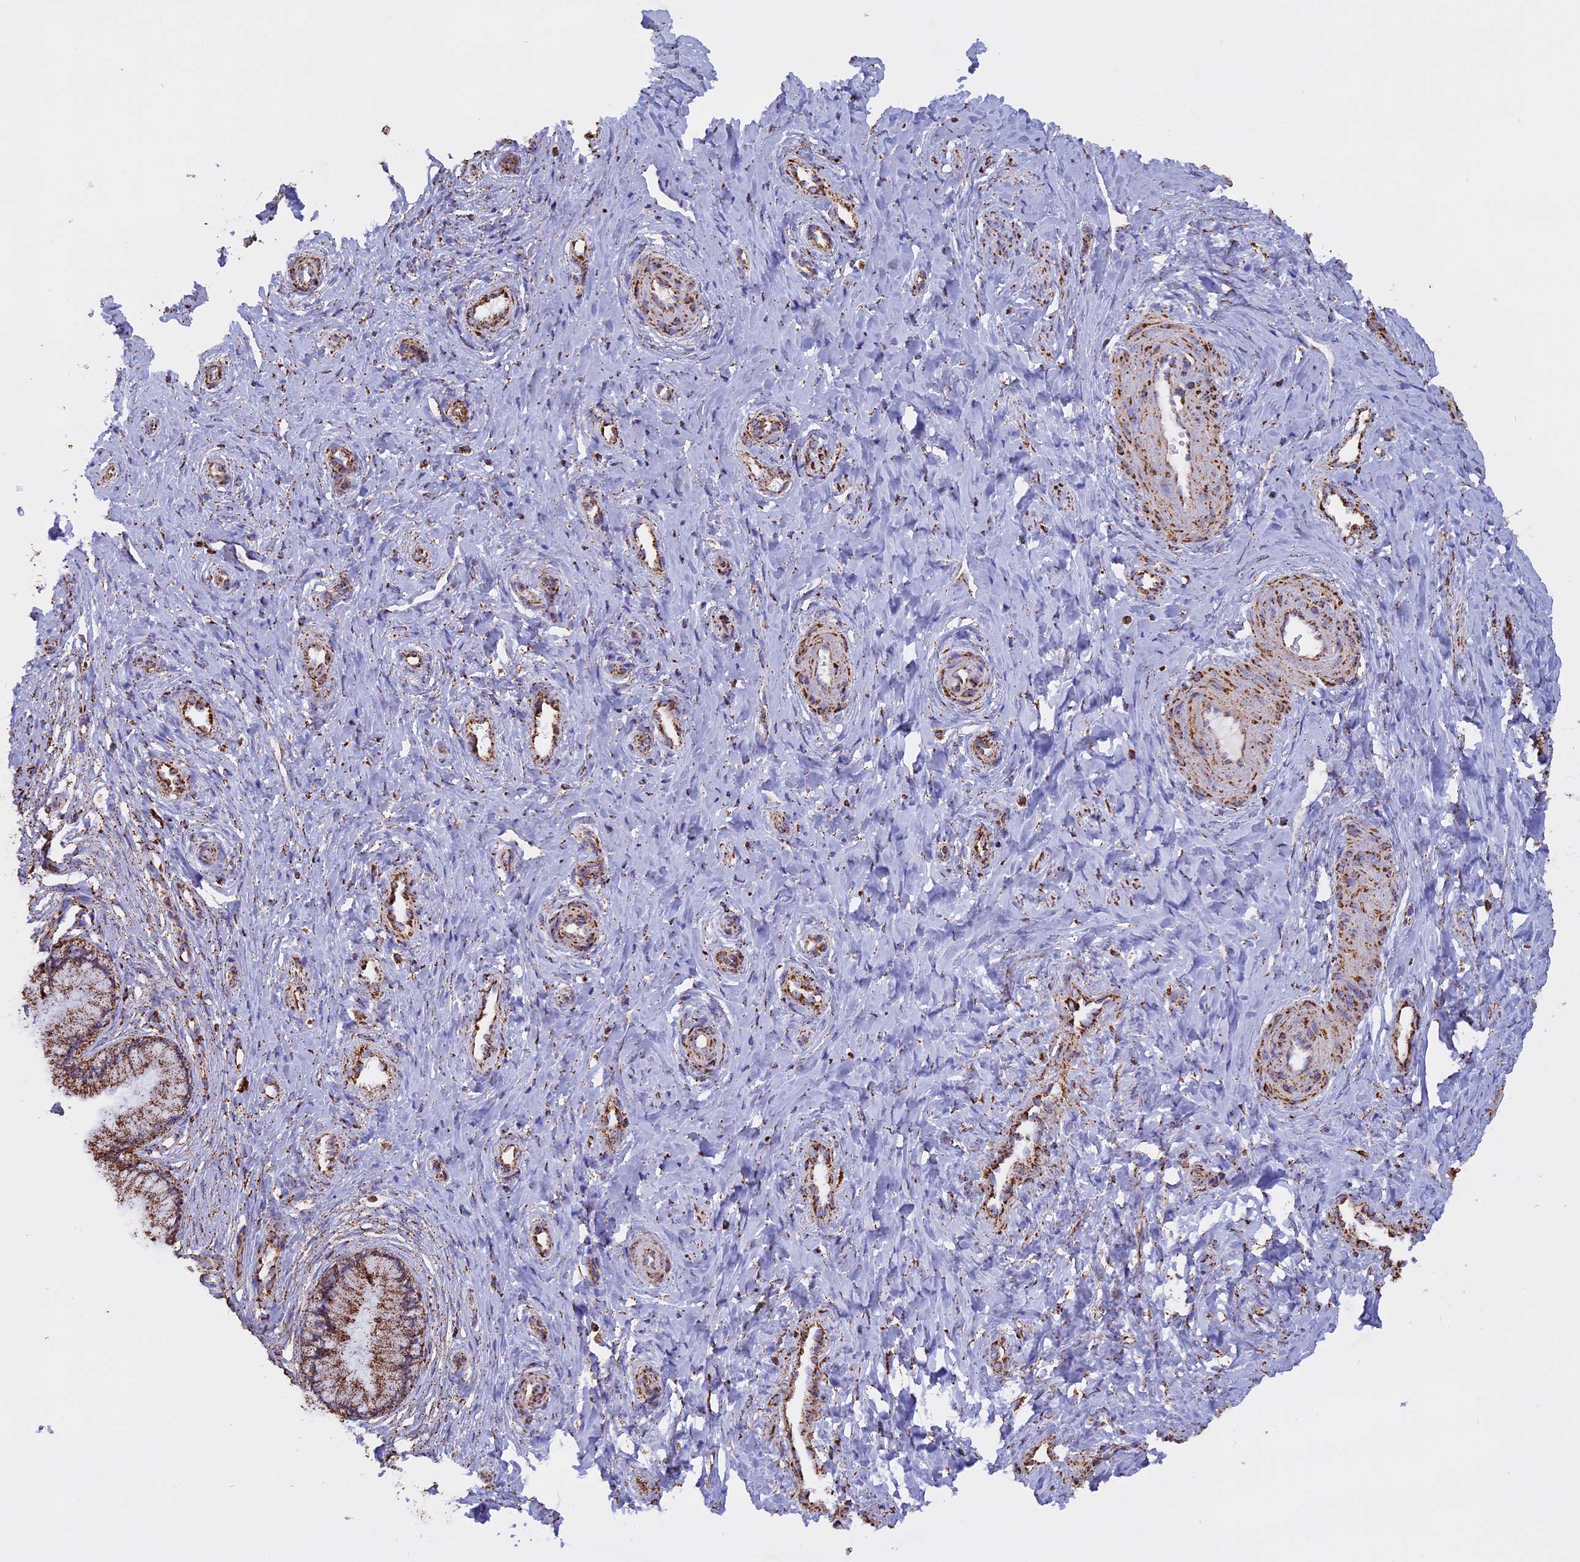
{"staining": {"intensity": "strong", "quantity": ">75%", "location": "cytoplasmic/membranous"}, "tissue": "cervix", "cell_type": "Glandular cells", "image_type": "normal", "snomed": [{"axis": "morphology", "description": "Normal tissue, NOS"}, {"axis": "topography", "description": "Cervix"}], "caption": "A brown stain labels strong cytoplasmic/membranous expression of a protein in glandular cells of benign cervix.", "gene": "KCNG1", "patient": {"sex": "female", "age": 36}}